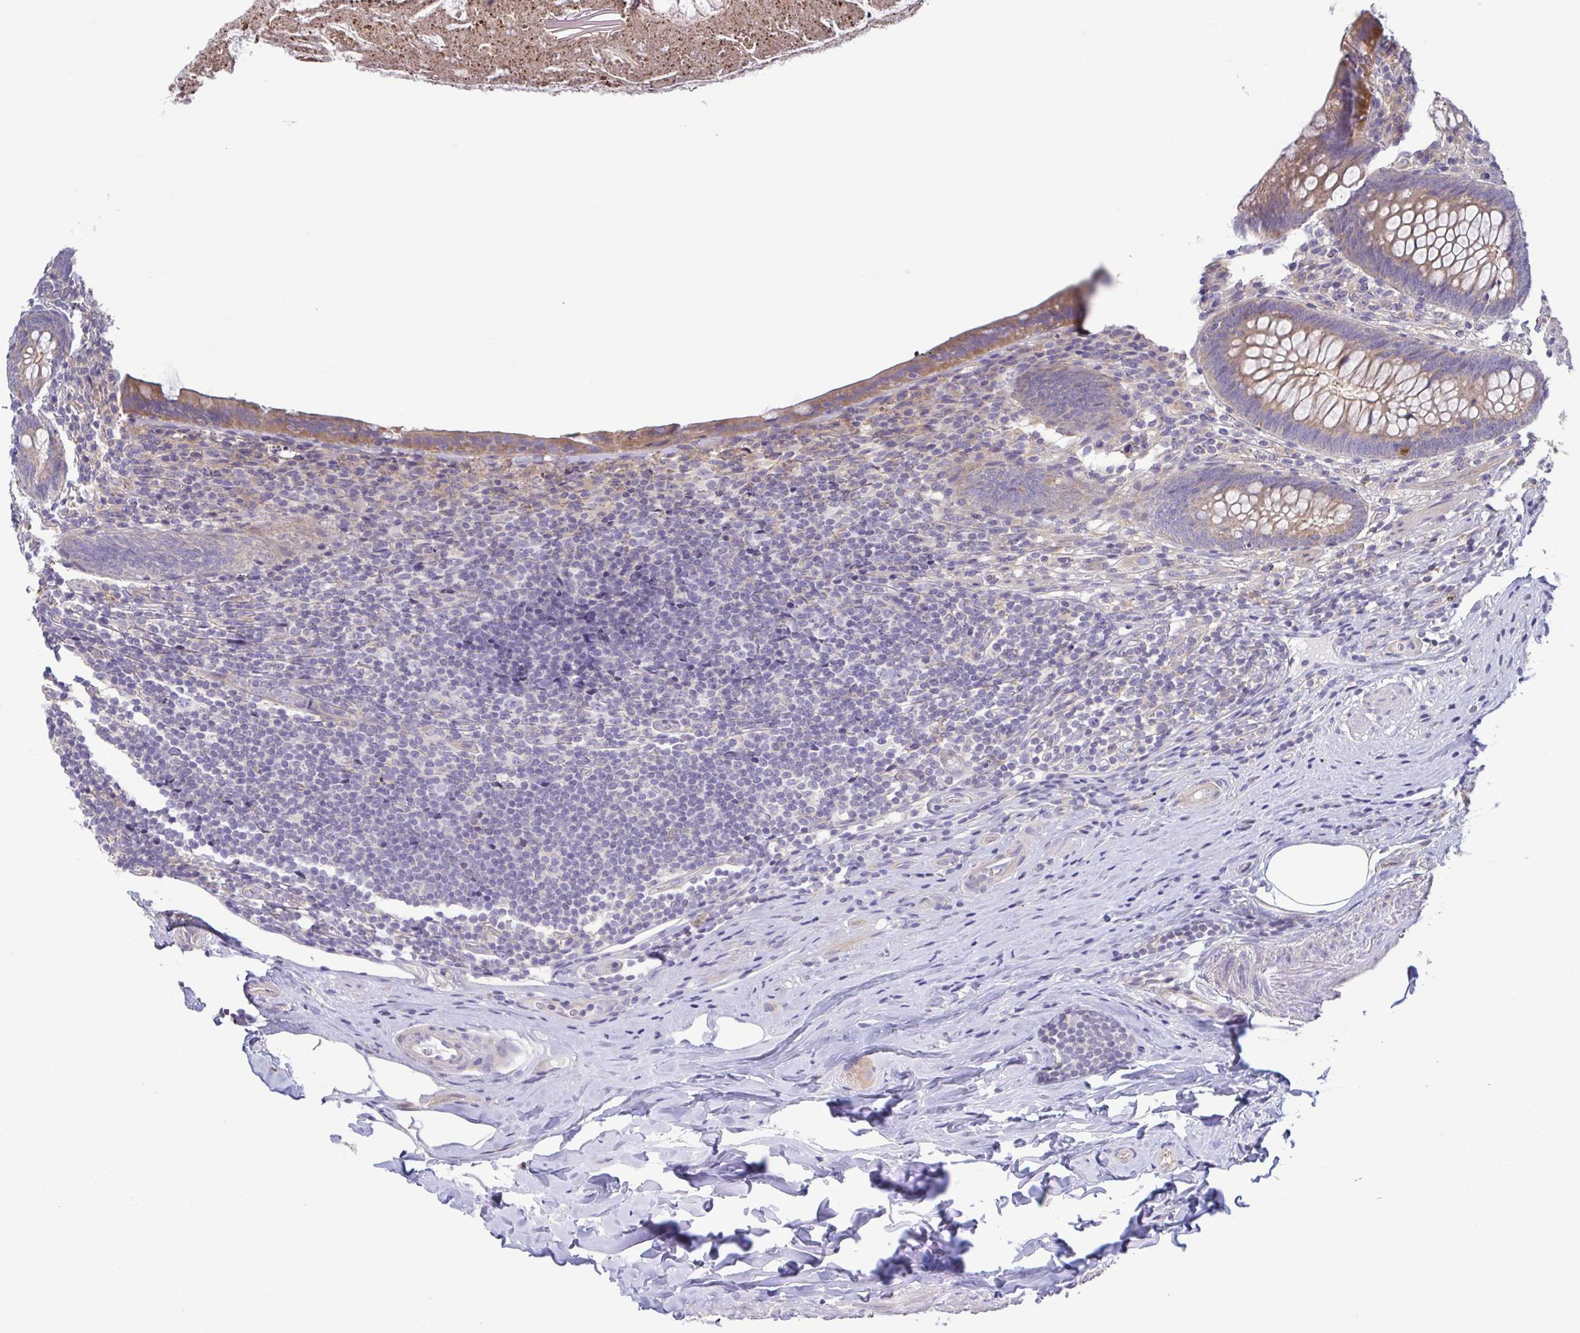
{"staining": {"intensity": "moderate", "quantity": "25%-75%", "location": "cytoplasmic/membranous"}, "tissue": "appendix", "cell_type": "Glandular cells", "image_type": "normal", "snomed": [{"axis": "morphology", "description": "Normal tissue, NOS"}, {"axis": "topography", "description": "Appendix"}], "caption": "Normal appendix exhibits moderate cytoplasmic/membranous positivity in about 25%-75% of glandular cells, visualized by immunohistochemistry.", "gene": "LMF2", "patient": {"sex": "male", "age": 47}}